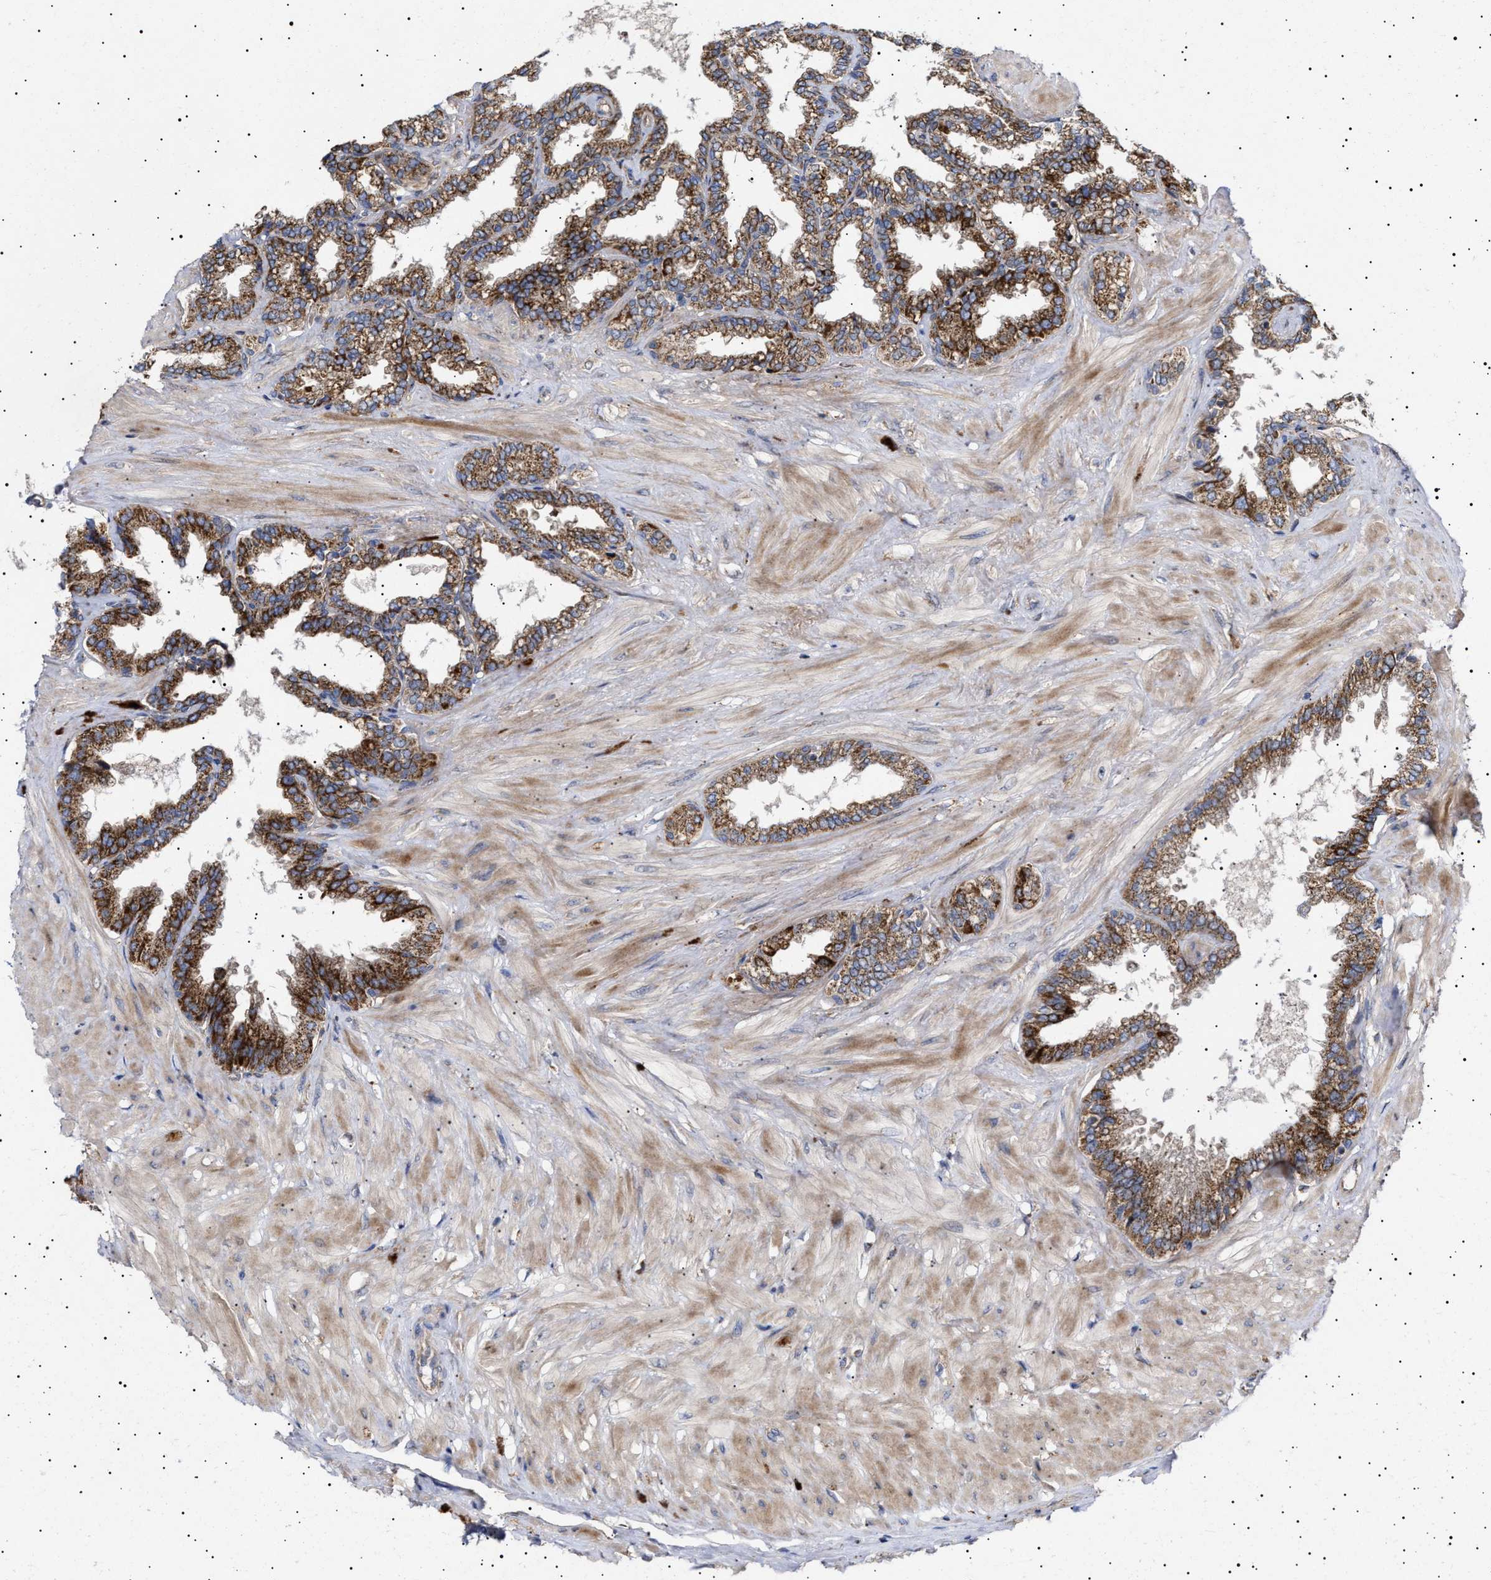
{"staining": {"intensity": "strong", "quantity": ">75%", "location": "cytoplasmic/membranous"}, "tissue": "seminal vesicle", "cell_type": "Glandular cells", "image_type": "normal", "snomed": [{"axis": "morphology", "description": "Normal tissue, NOS"}, {"axis": "topography", "description": "Seminal veicle"}], "caption": "Immunohistochemistry photomicrograph of benign seminal vesicle stained for a protein (brown), which reveals high levels of strong cytoplasmic/membranous expression in about >75% of glandular cells.", "gene": "MRPL10", "patient": {"sex": "male", "age": 46}}